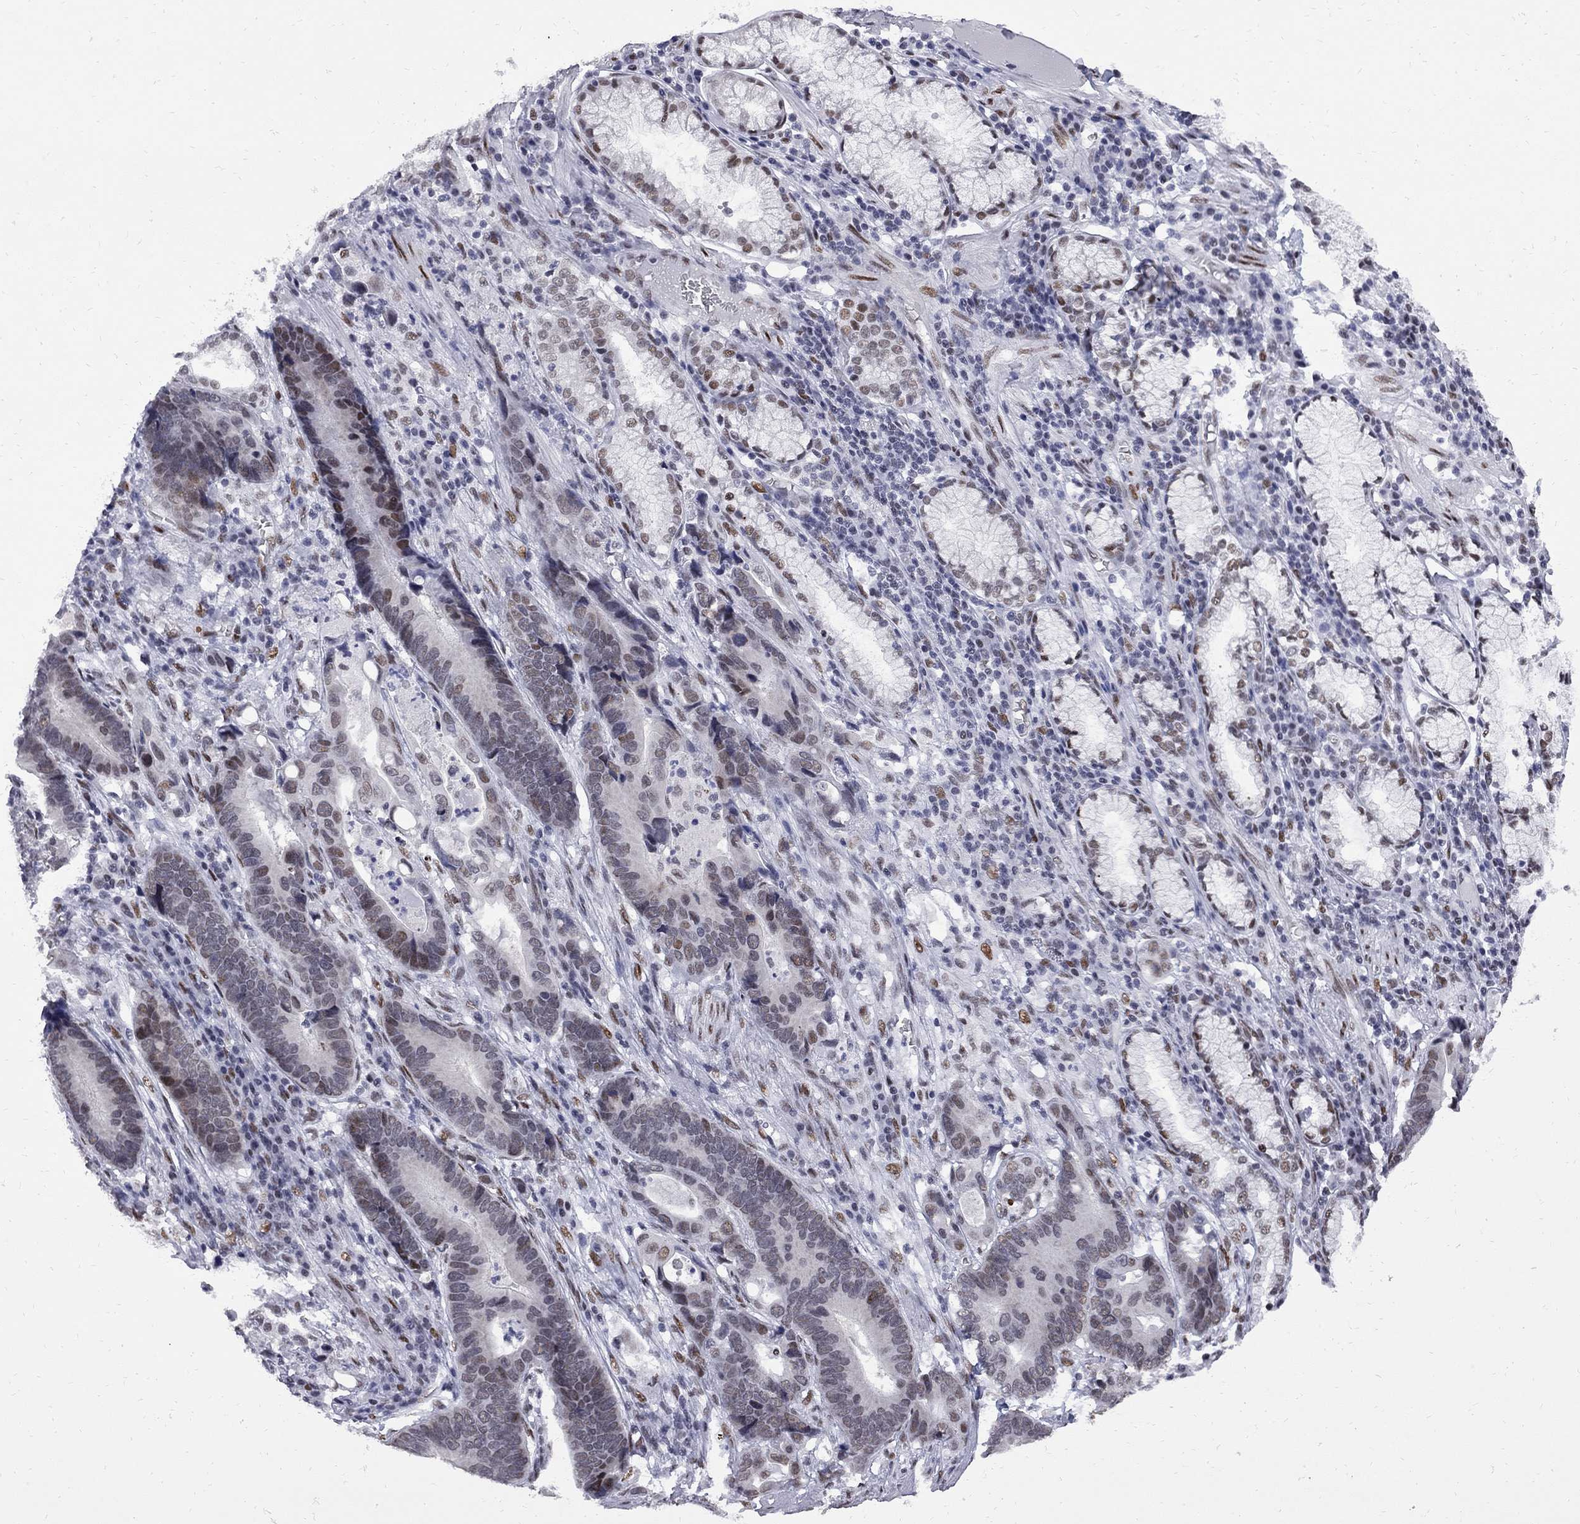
{"staining": {"intensity": "moderate", "quantity": "<25%", "location": "nuclear"}, "tissue": "stomach cancer", "cell_type": "Tumor cells", "image_type": "cancer", "snomed": [{"axis": "morphology", "description": "Adenocarcinoma, NOS"}, {"axis": "topography", "description": "Stomach"}], "caption": "Immunohistochemistry of human adenocarcinoma (stomach) demonstrates low levels of moderate nuclear staining in about <25% of tumor cells.", "gene": "ZBTB47", "patient": {"sex": "male", "age": 84}}